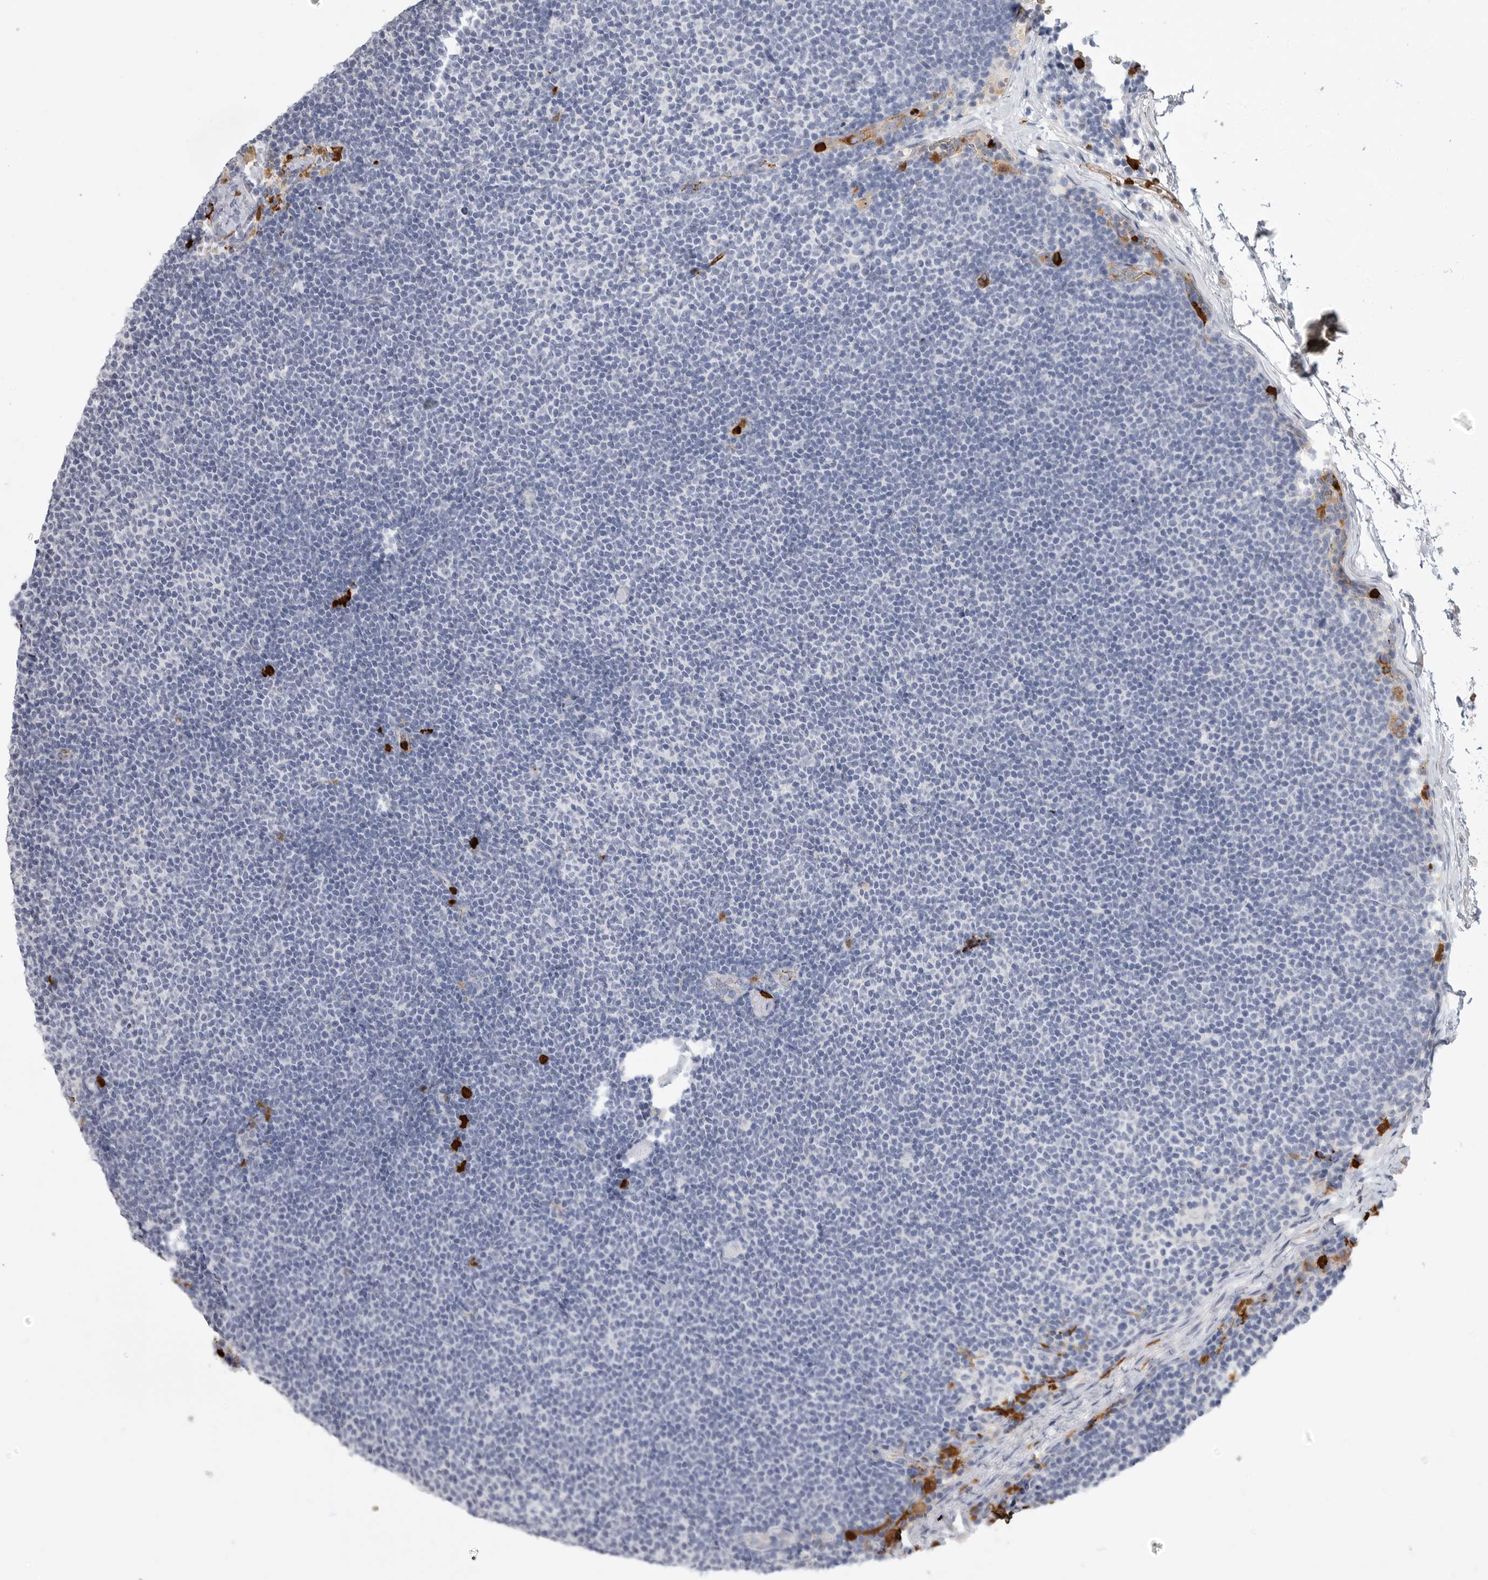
{"staining": {"intensity": "negative", "quantity": "none", "location": "none"}, "tissue": "lymphoma", "cell_type": "Tumor cells", "image_type": "cancer", "snomed": [{"axis": "morphology", "description": "Malignant lymphoma, non-Hodgkin's type, Low grade"}, {"axis": "topography", "description": "Lymph node"}], "caption": "There is no significant staining in tumor cells of lymphoma.", "gene": "CYB561D1", "patient": {"sex": "female", "age": 53}}